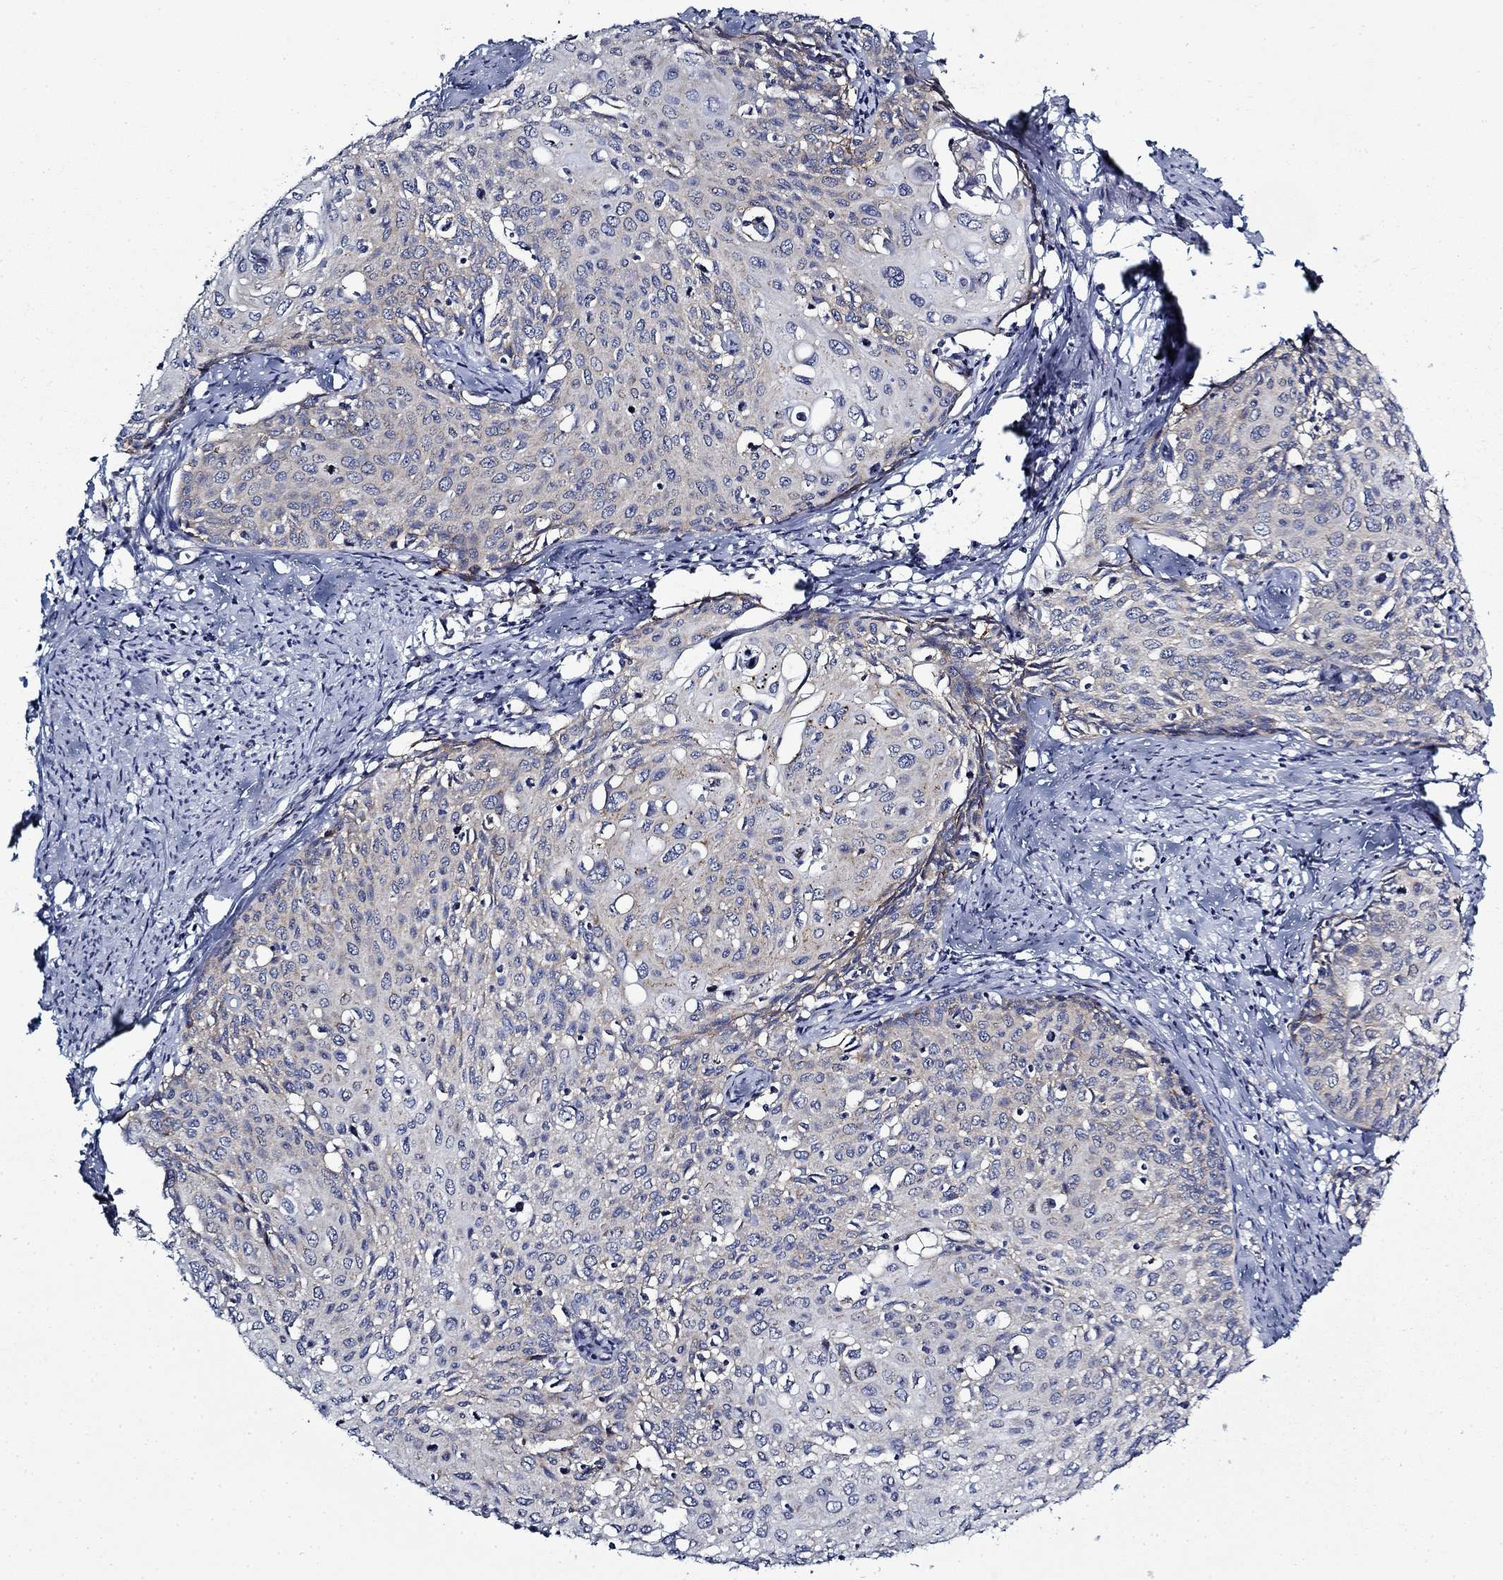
{"staining": {"intensity": "moderate", "quantity": "<25%", "location": "cytoplasmic/membranous"}, "tissue": "cervical cancer", "cell_type": "Tumor cells", "image_type": "cancer", "snomed": [{"axis": "morphology", "description": "Squamous cell carcinoma, NOS"}, {"axis": "topography", "description": "Cervix"}], "caption": "Immunohistochemical staining of cervical cancer displays low levels of moderate cytoplasmic/membranous protein positivity in about <25% of tumor cells.", "gene": "FXR1", "patient": {"sex": "female", "age": 62}}